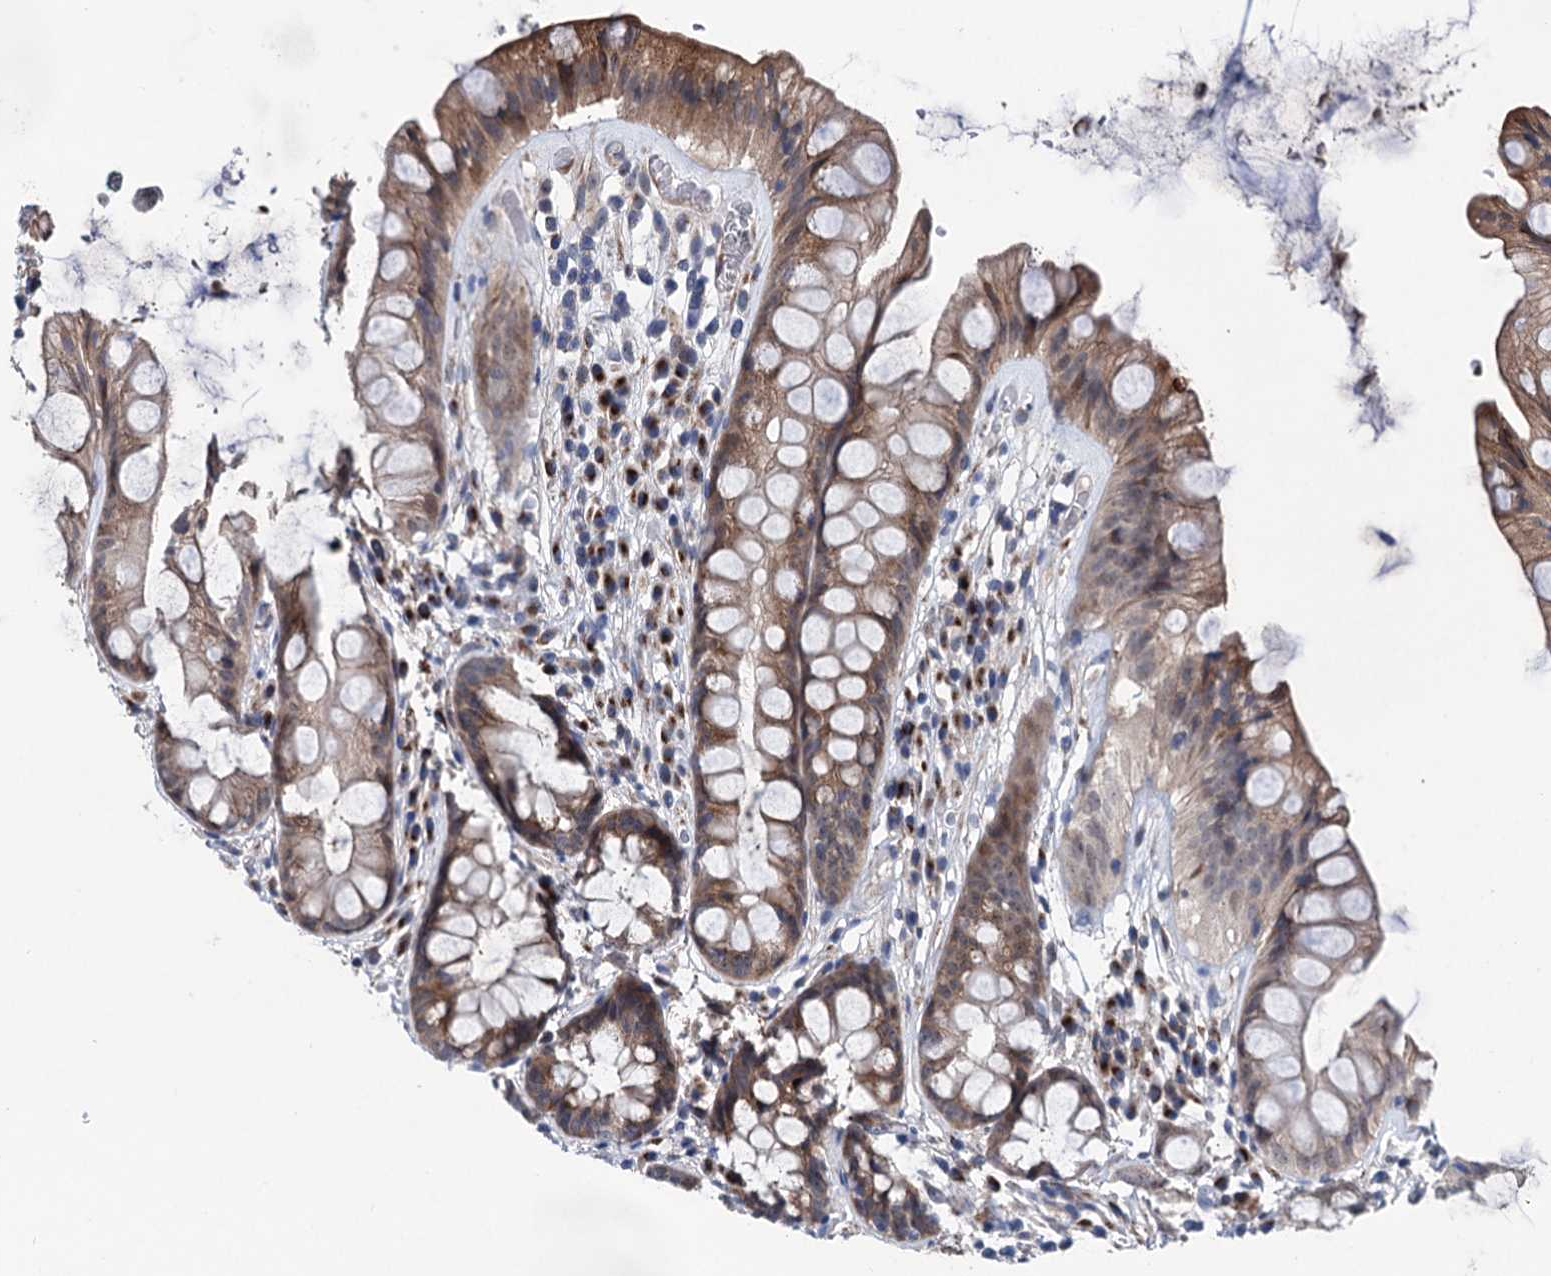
{"staining": {"intensity": "moderate", "quantity": ">75%", "location": "cytoplasmic/membranous"}, "tissue": "rectum", "cell_type": "Glandular cells", "image_type": "normal", "snomed": [{"axis": "morphology", "description": "Normal tissue, NOS"}, {"axis": "topography", "description": "Rectum"}], "caption": "This is an image of IHC staining of unremarkable rectum, which shows moderate staining in the cytoplasmic/membranous of glandular cells.", "gene": "EYA4", "patient": {"sex": "male", "age": 74}}